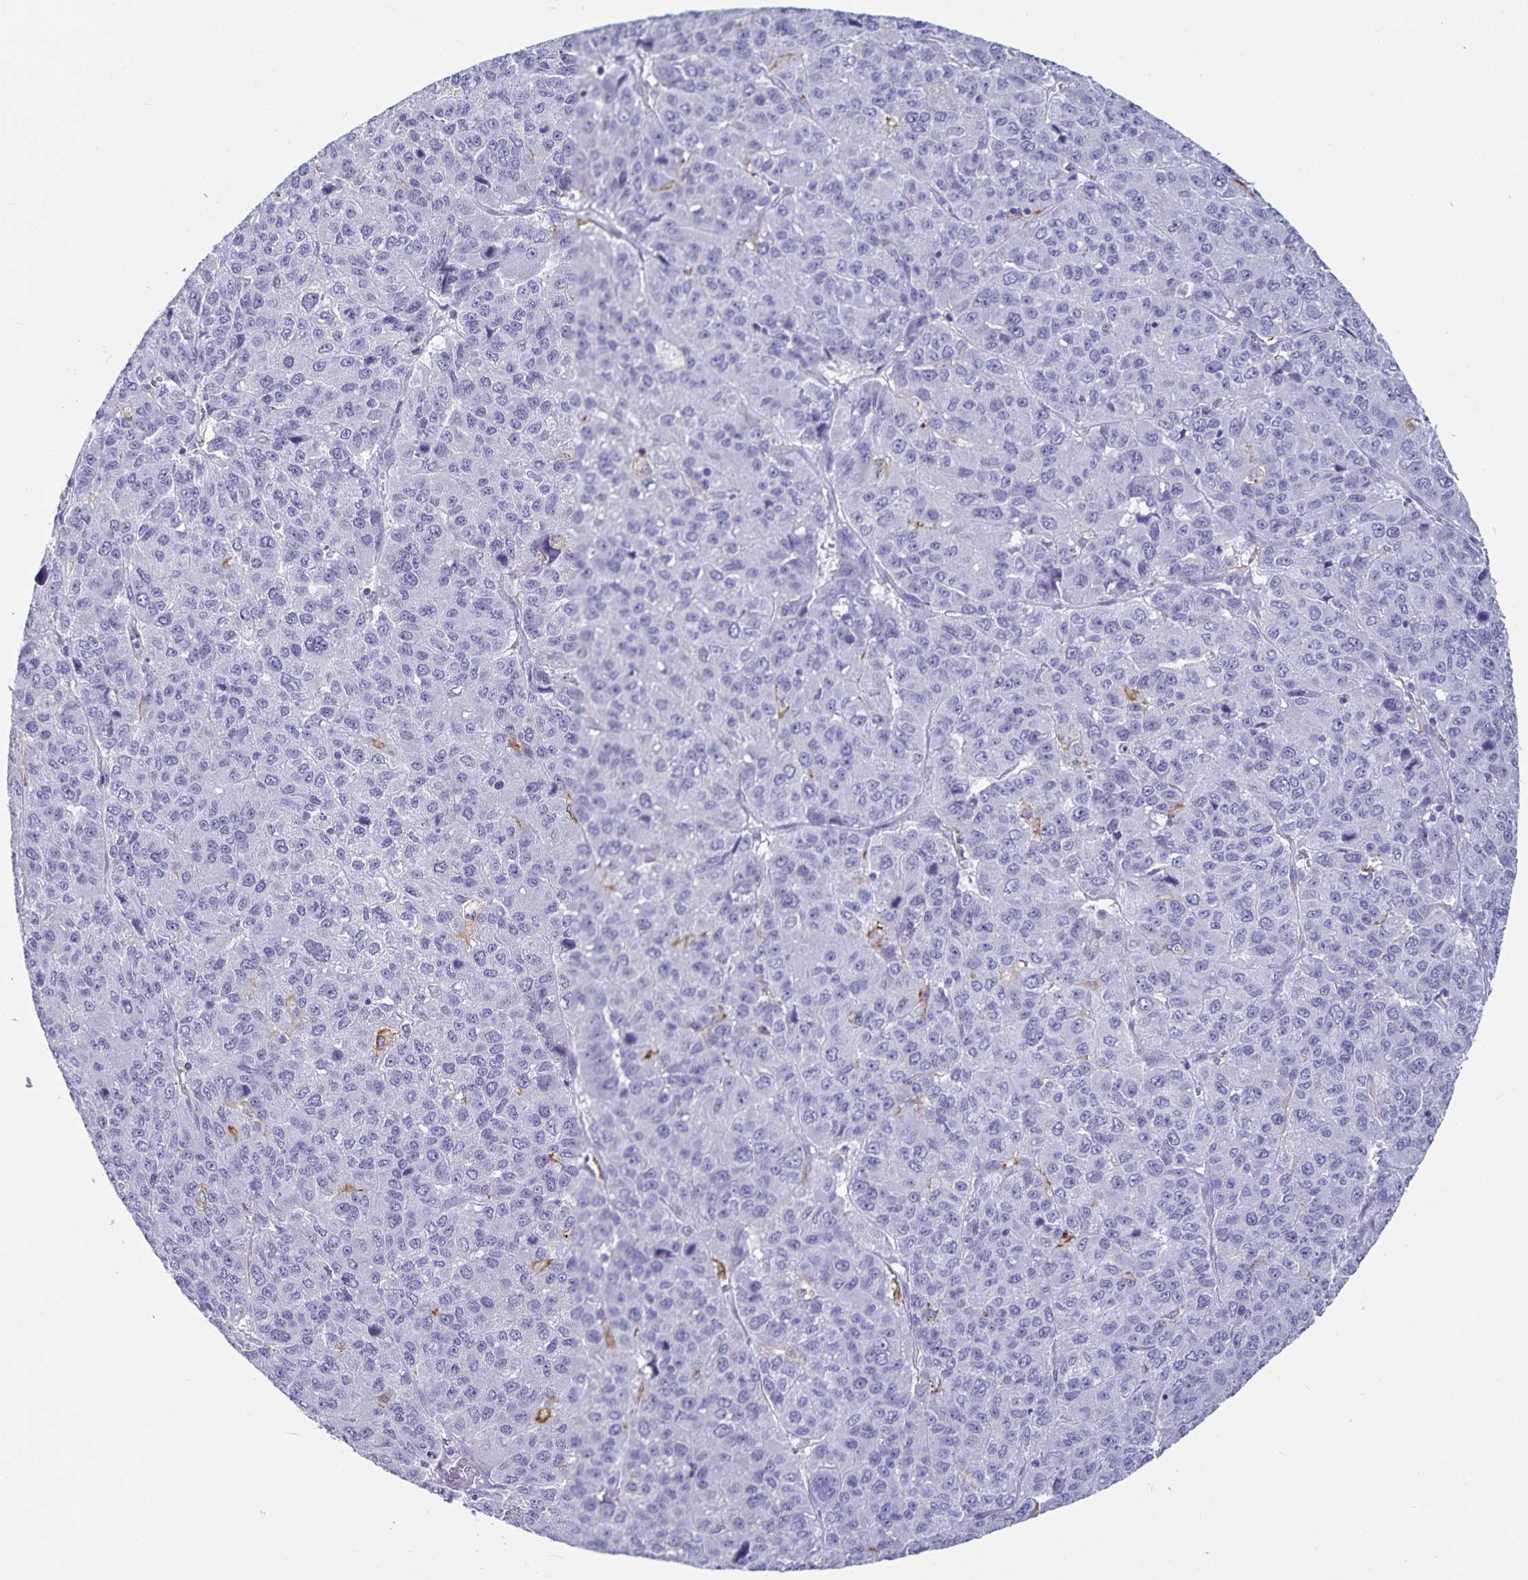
{"staining": {"intensity": "negative", "quantity": "none", "location": "none"}, "tissue": "liver cancer", "cell_type": "Tumor cells", "image_type": "cancer", "snomed": [{"axis": "morphology", "description": "Carcinoma, Hepatocellular, NOS"}, {"axis": "topography", "description": "Liver"}], "caption": "IHC micrograph of neoplastic tissue: human liver cancer stained with DAB exhibits no significant protein positivity in tumor cells.", "gene": "PLAC1", "patient": {"sex": "male", "age": 69}}